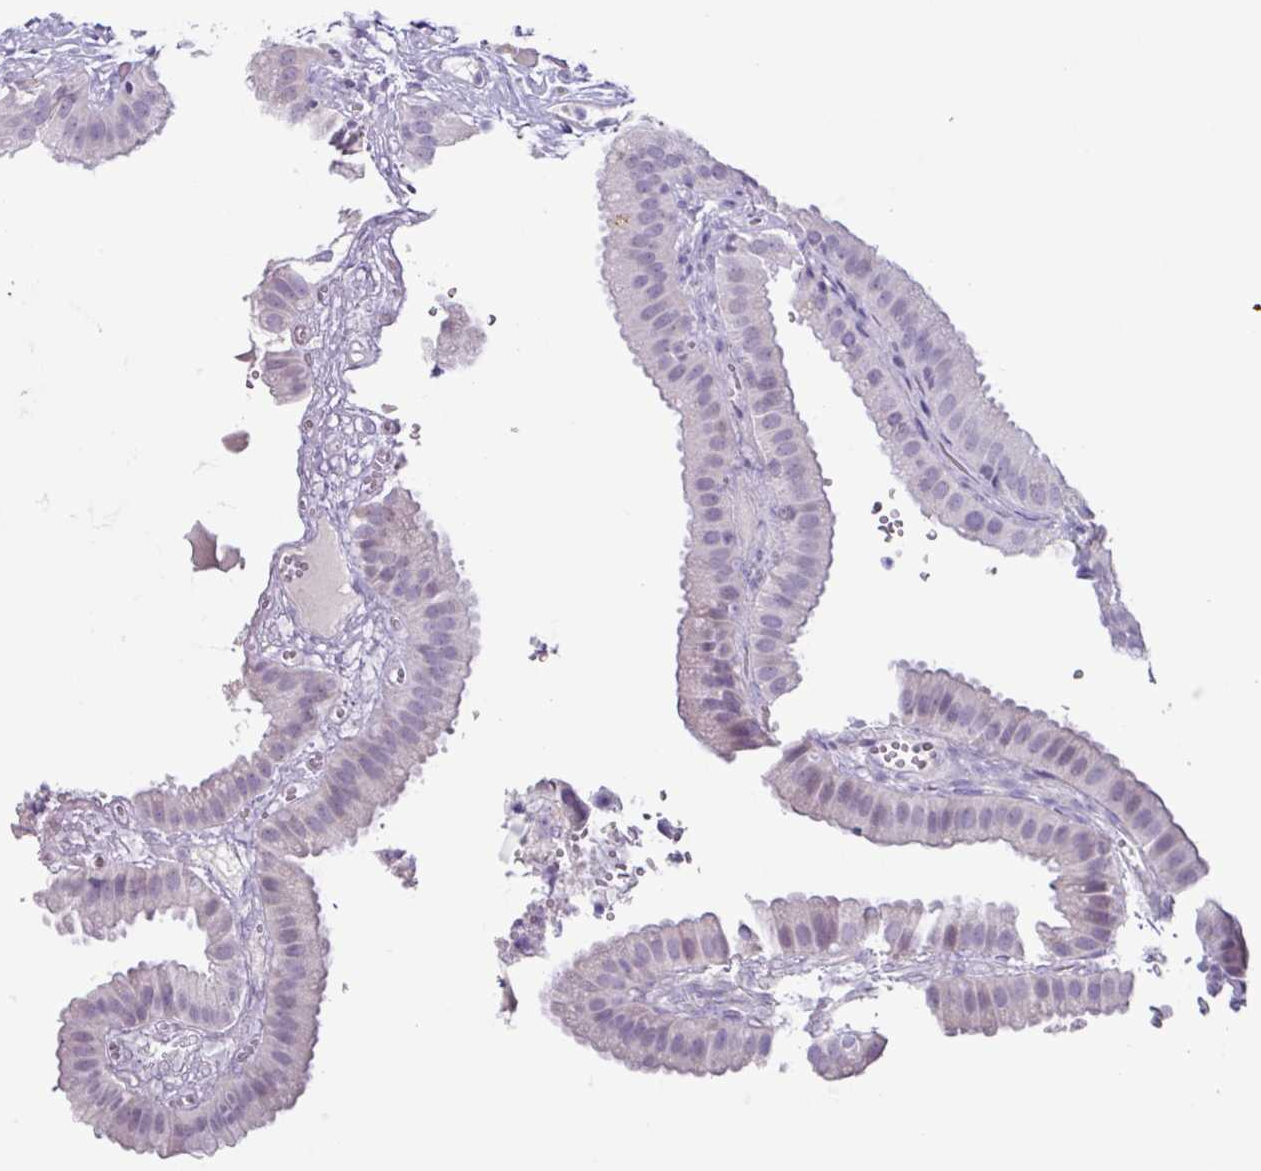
{"staining": {"intensity": "negative", "quantity": "none", "location": "none"}, "tissue": "gallbladder", "cell_type": "Glandular cells", "image_type": "normal", "snomed": [{"axis": "morphology", "description": "Normal tissue, NOS"}, {"axis": "topography", "description": "Gallbladder"}], "caption": "Glandular cells are negative for brown protein staining in benign gallbladder. The staining is performed using DAB (3,3'-diaminobenzidine) brown chromogen with nuclei counter-stained in using hematoxylin.", "gene": "OTX1", "patient": {"sex": "female", "age": 61}}